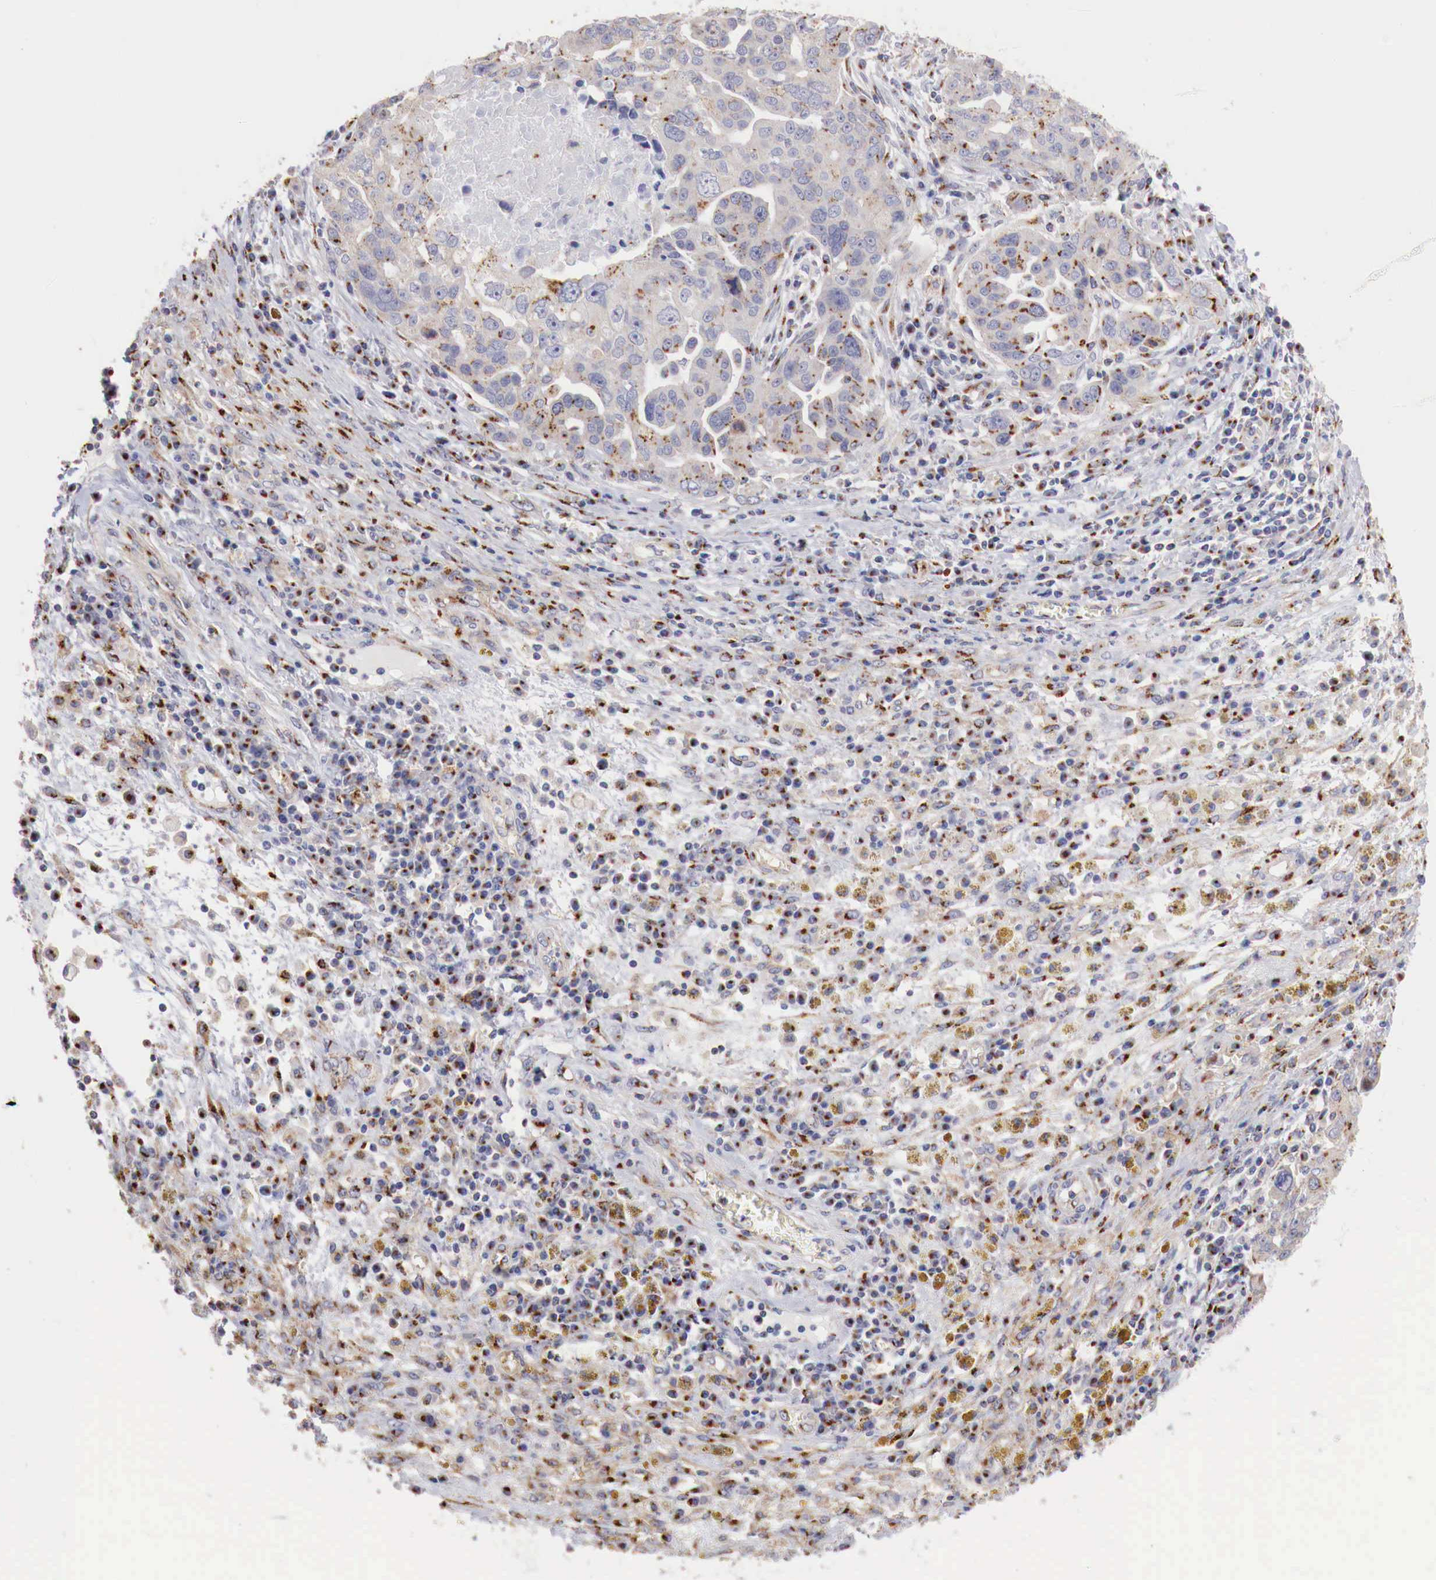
{"staining": {"intensity": "moderate", "quantity": ">75%", "location": "cytoplasmic/membranous"}, "tissue": "ovarian cancer", "cell_type": "Tumor cells", "image_type": "cancer", "snomed": [{"axis": "morphology", "description": "Carcinoma, endometroid"}, {"axis": "topography", "description": "Ovary"}], "caption": "Protein staining of endometroid carcinoma (ovarian) tissue shows moderate cytoplasmic/membranous positivity in about >75% of tumor cells.", "gene": "SYAP1", "patient": {"sex": "female", "age": 75}}